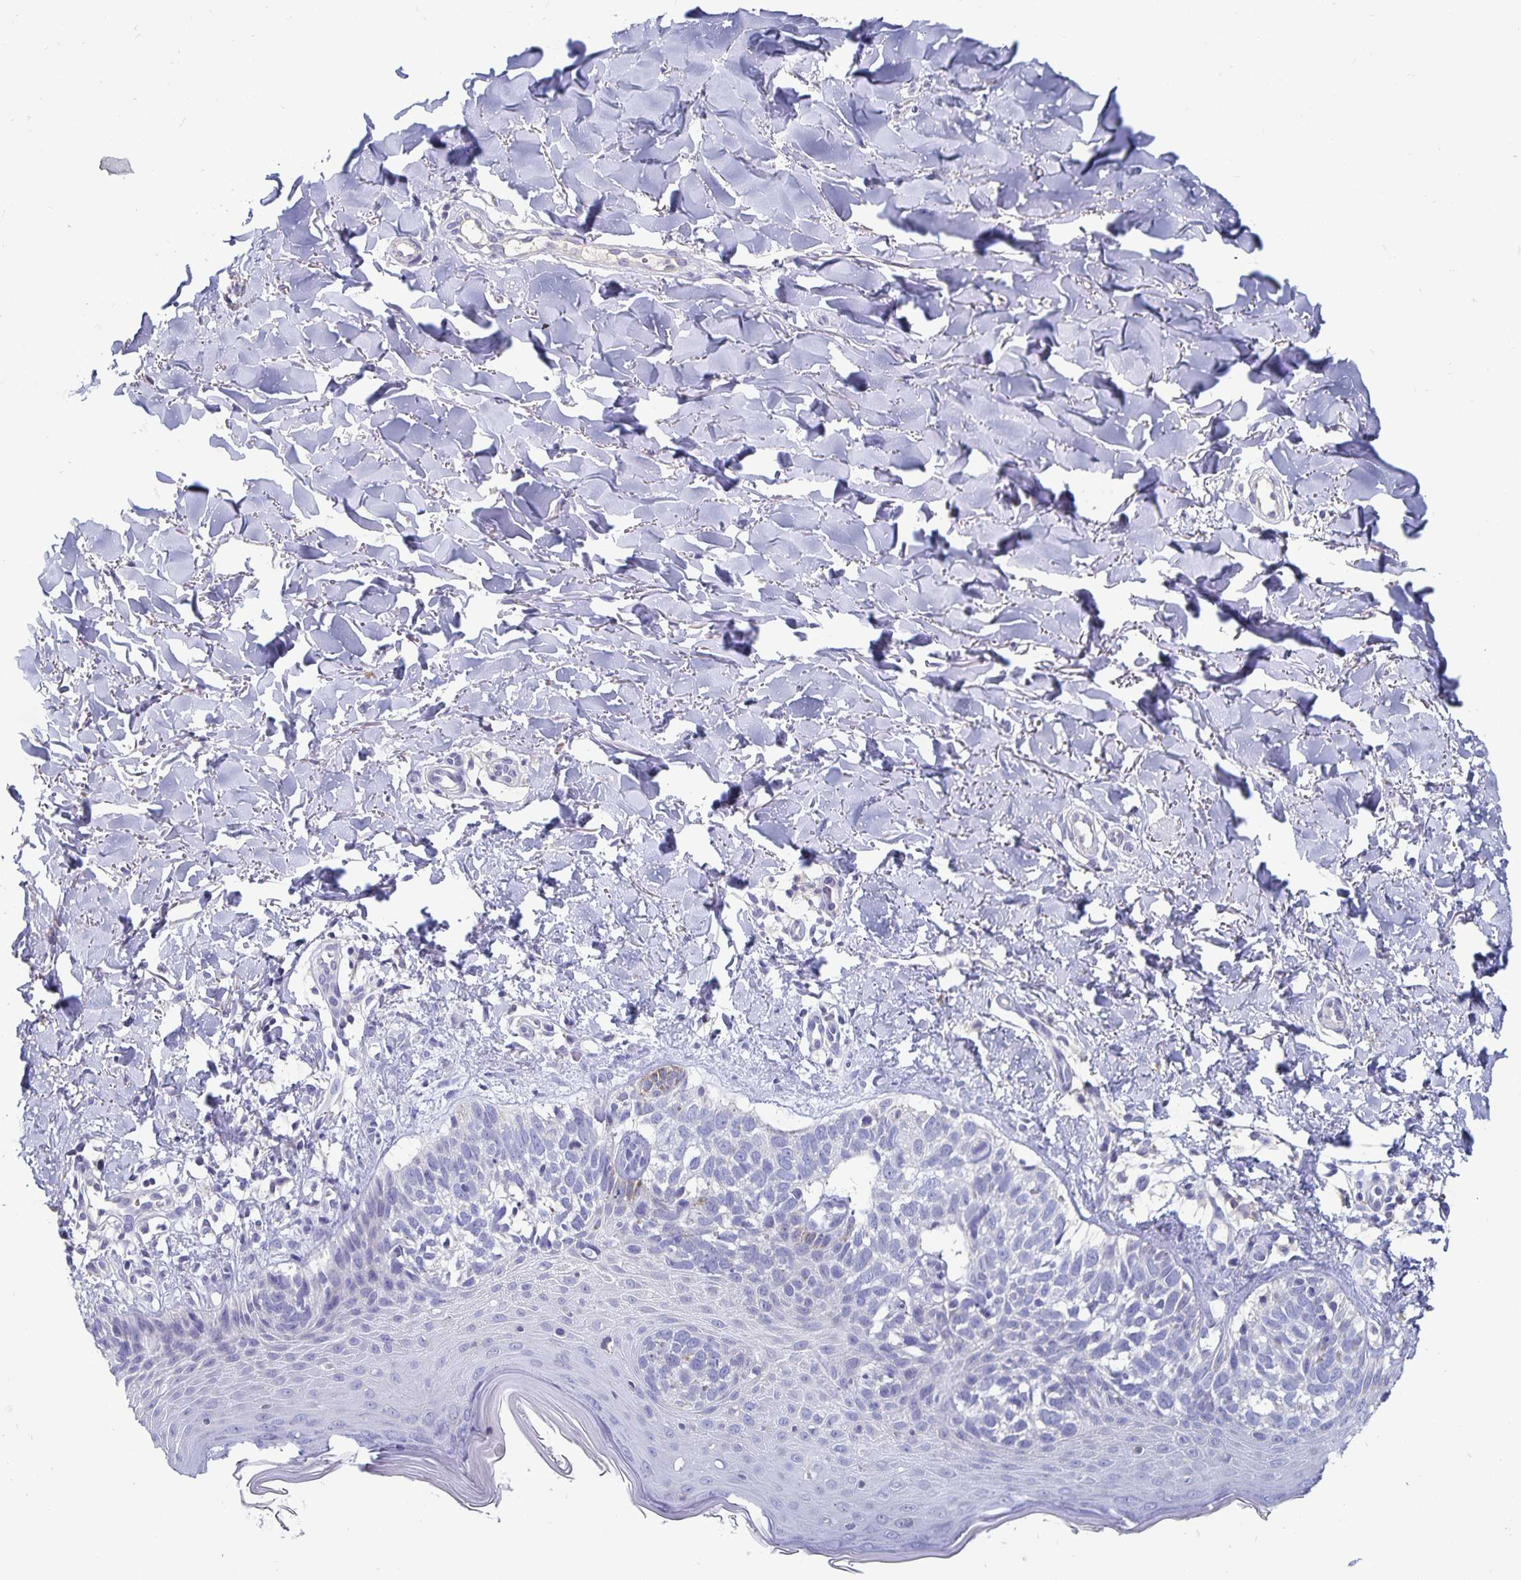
{"staining": {"intensity": "negative", "quantity": "none", "location": "none"}, "tissue": "skin cancer", "cell_type": "Tumor cells", "image_type": "cancer", "snomed": [{"axis": "morphology", "description": "Basal cell carcinoma"}, {"axis": "topography", "description": "Skin"}], "caption": "Immunohistochemical staining of human skin cancer (basal cell carcinoma) demonstrates no significant positivity in tumor cells.", "gene": "CFAP69", "patient": {"sex": "female", "age": 45}}